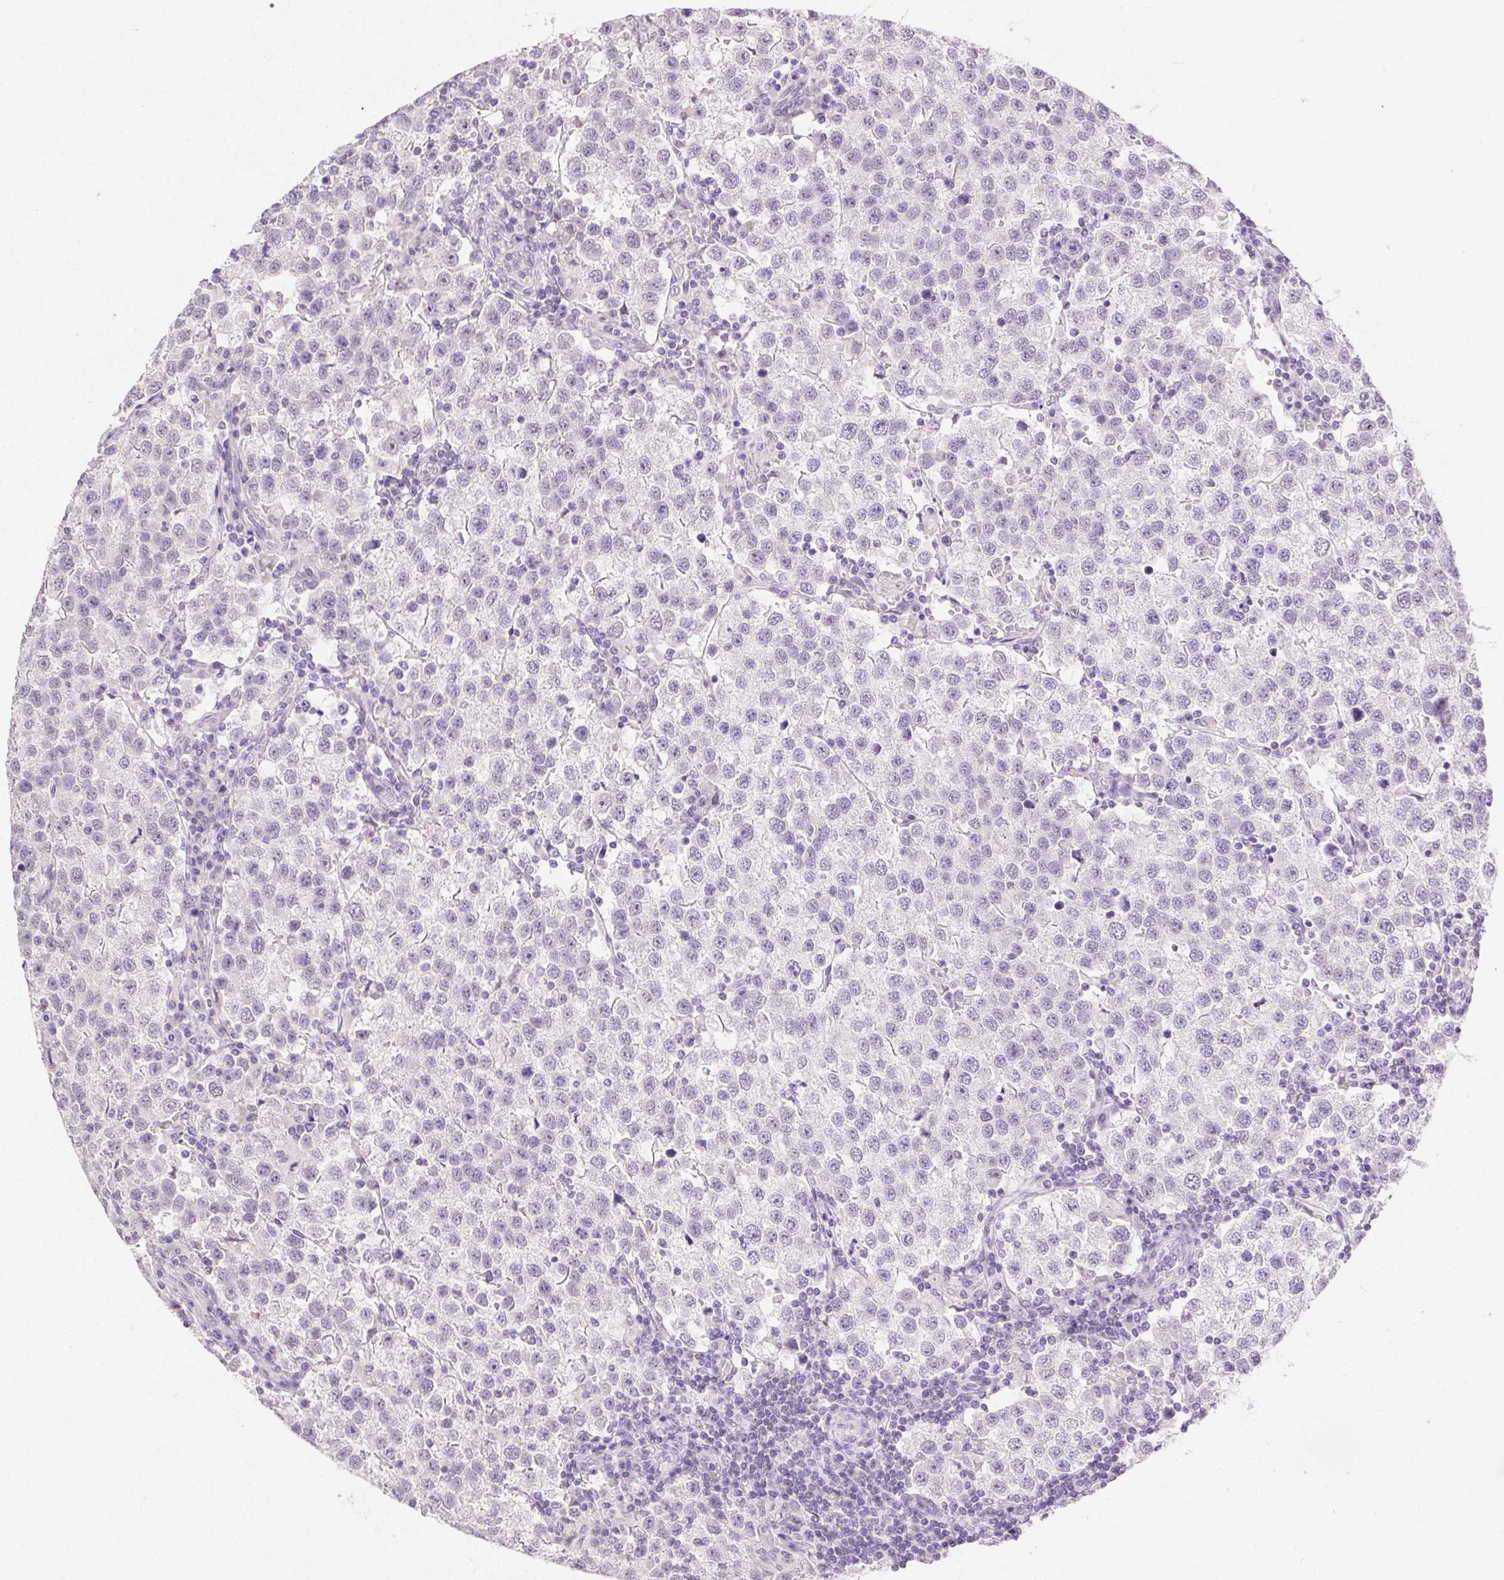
{"staining": {"intensity": "negative", "quantity": "none", "location": "none"}, "tissue": "testis cancer", "cell_type": "Tumor cells", "image_type": "cancer", "snomed": [{"axis": "morphology", "description": "Seminoma, NOS"}, {"axis": "topography", "description": "Testis"}], "caption": "Human testis cancer (seminoma) stained for a protein using immunohistochemistry displays no staining in tumor cells.", "gene": "CLDN10", "patient": {"sex": "male", "age": 37}}